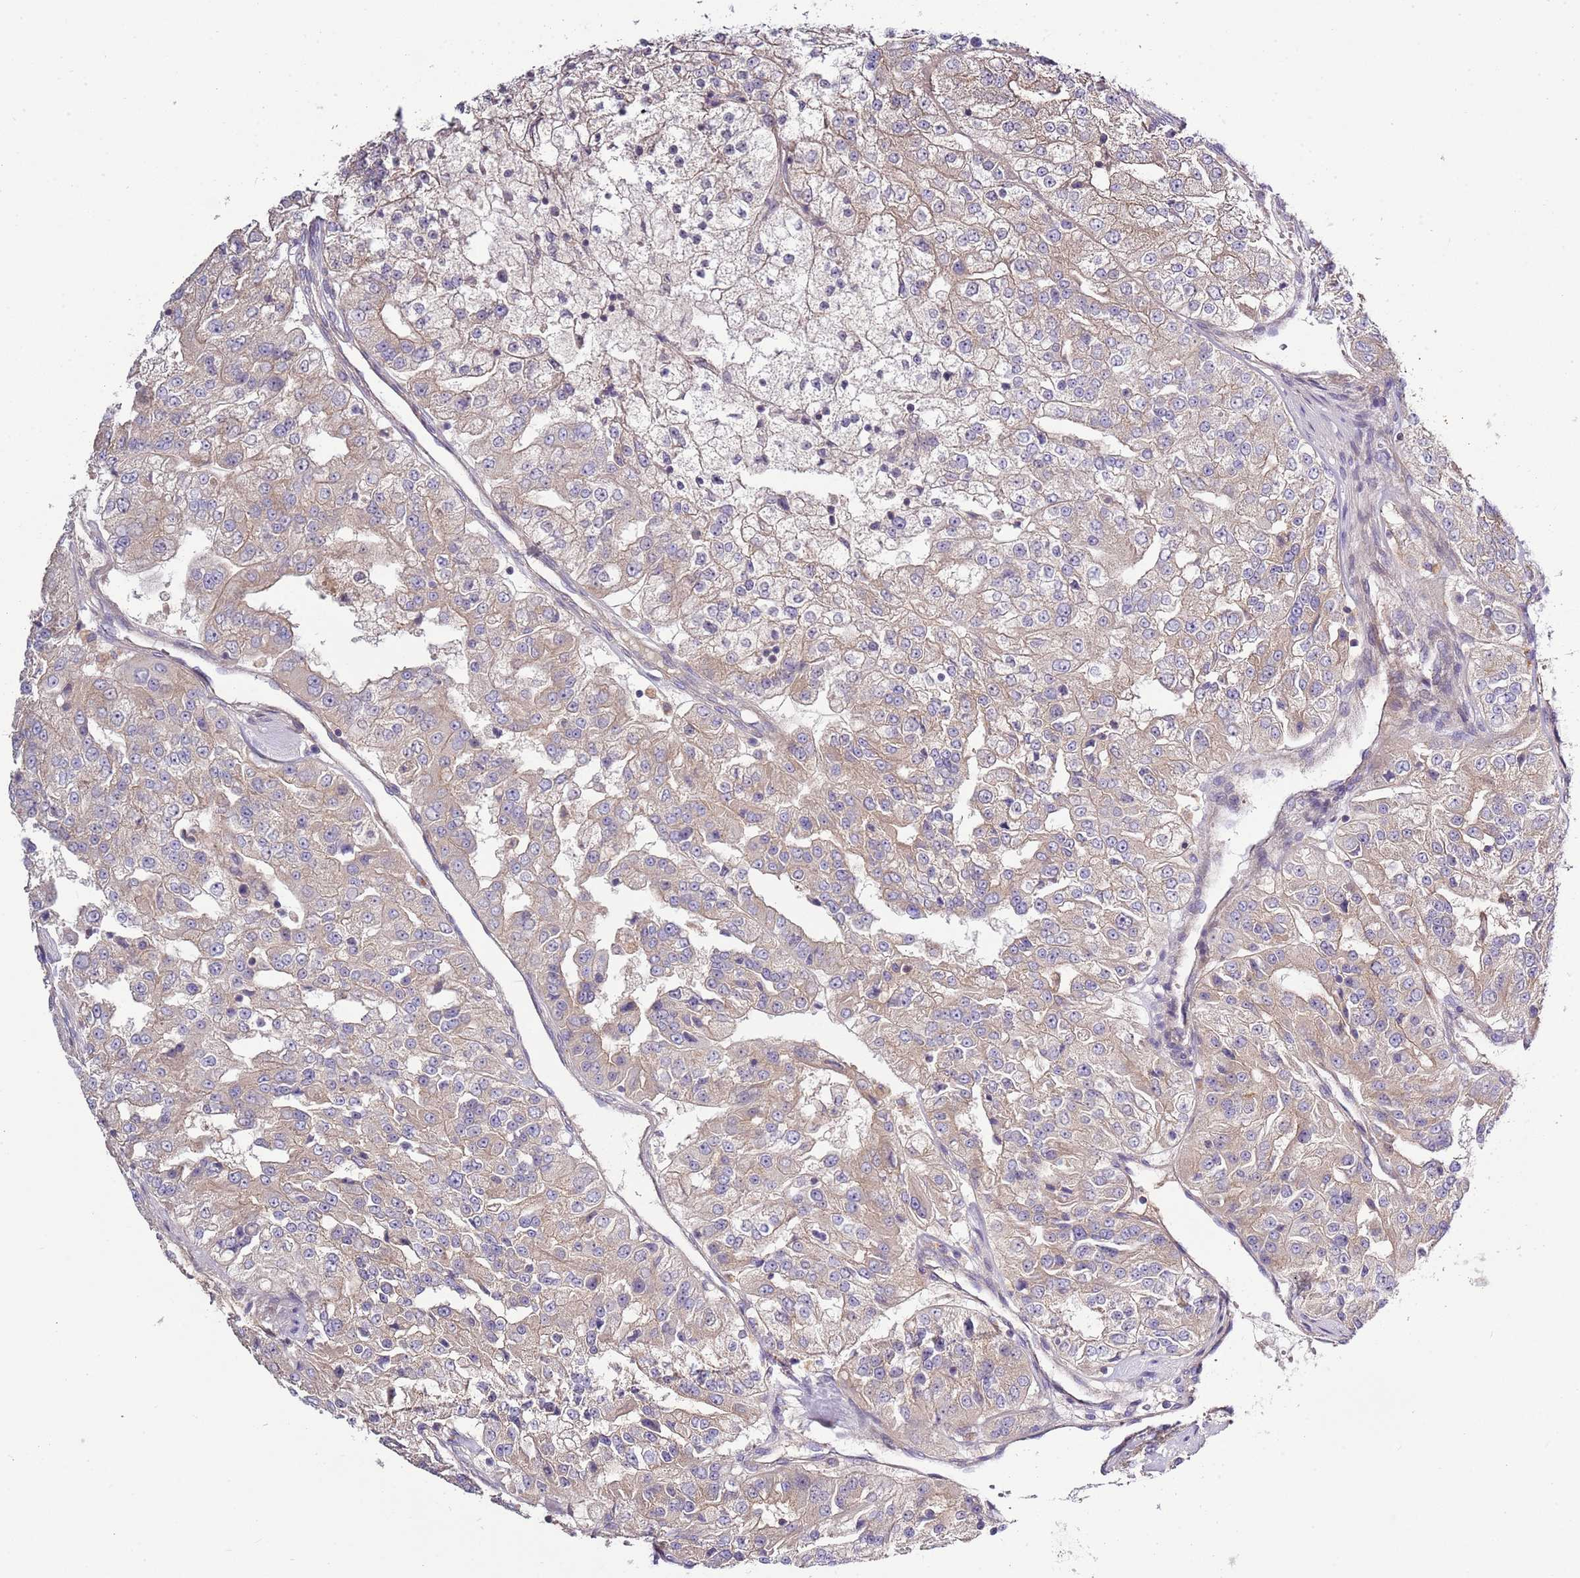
{"staining": {"intensity": "weak", "quantity": "25%-75%", "location": "cytoplasmic/membranous"}, "tissue": "renal cancer", "cell_type": "Tumor cells", "image_type": "cancer", "snomed": [{"axis": "morphology", "description": "Adenocarcinoma, NOS"}, {"axis": "topography", "description": "Kidney"}], "caption": "Renal cancer stained with DAB (3,3'-diaminobenzidine) IHC reveals low levels of weak cytoplasmic/membranous staining in about 25%-75% of tumor cells.", "gene": "GNL1", "patient": {"sex": "female", "age": 63}}